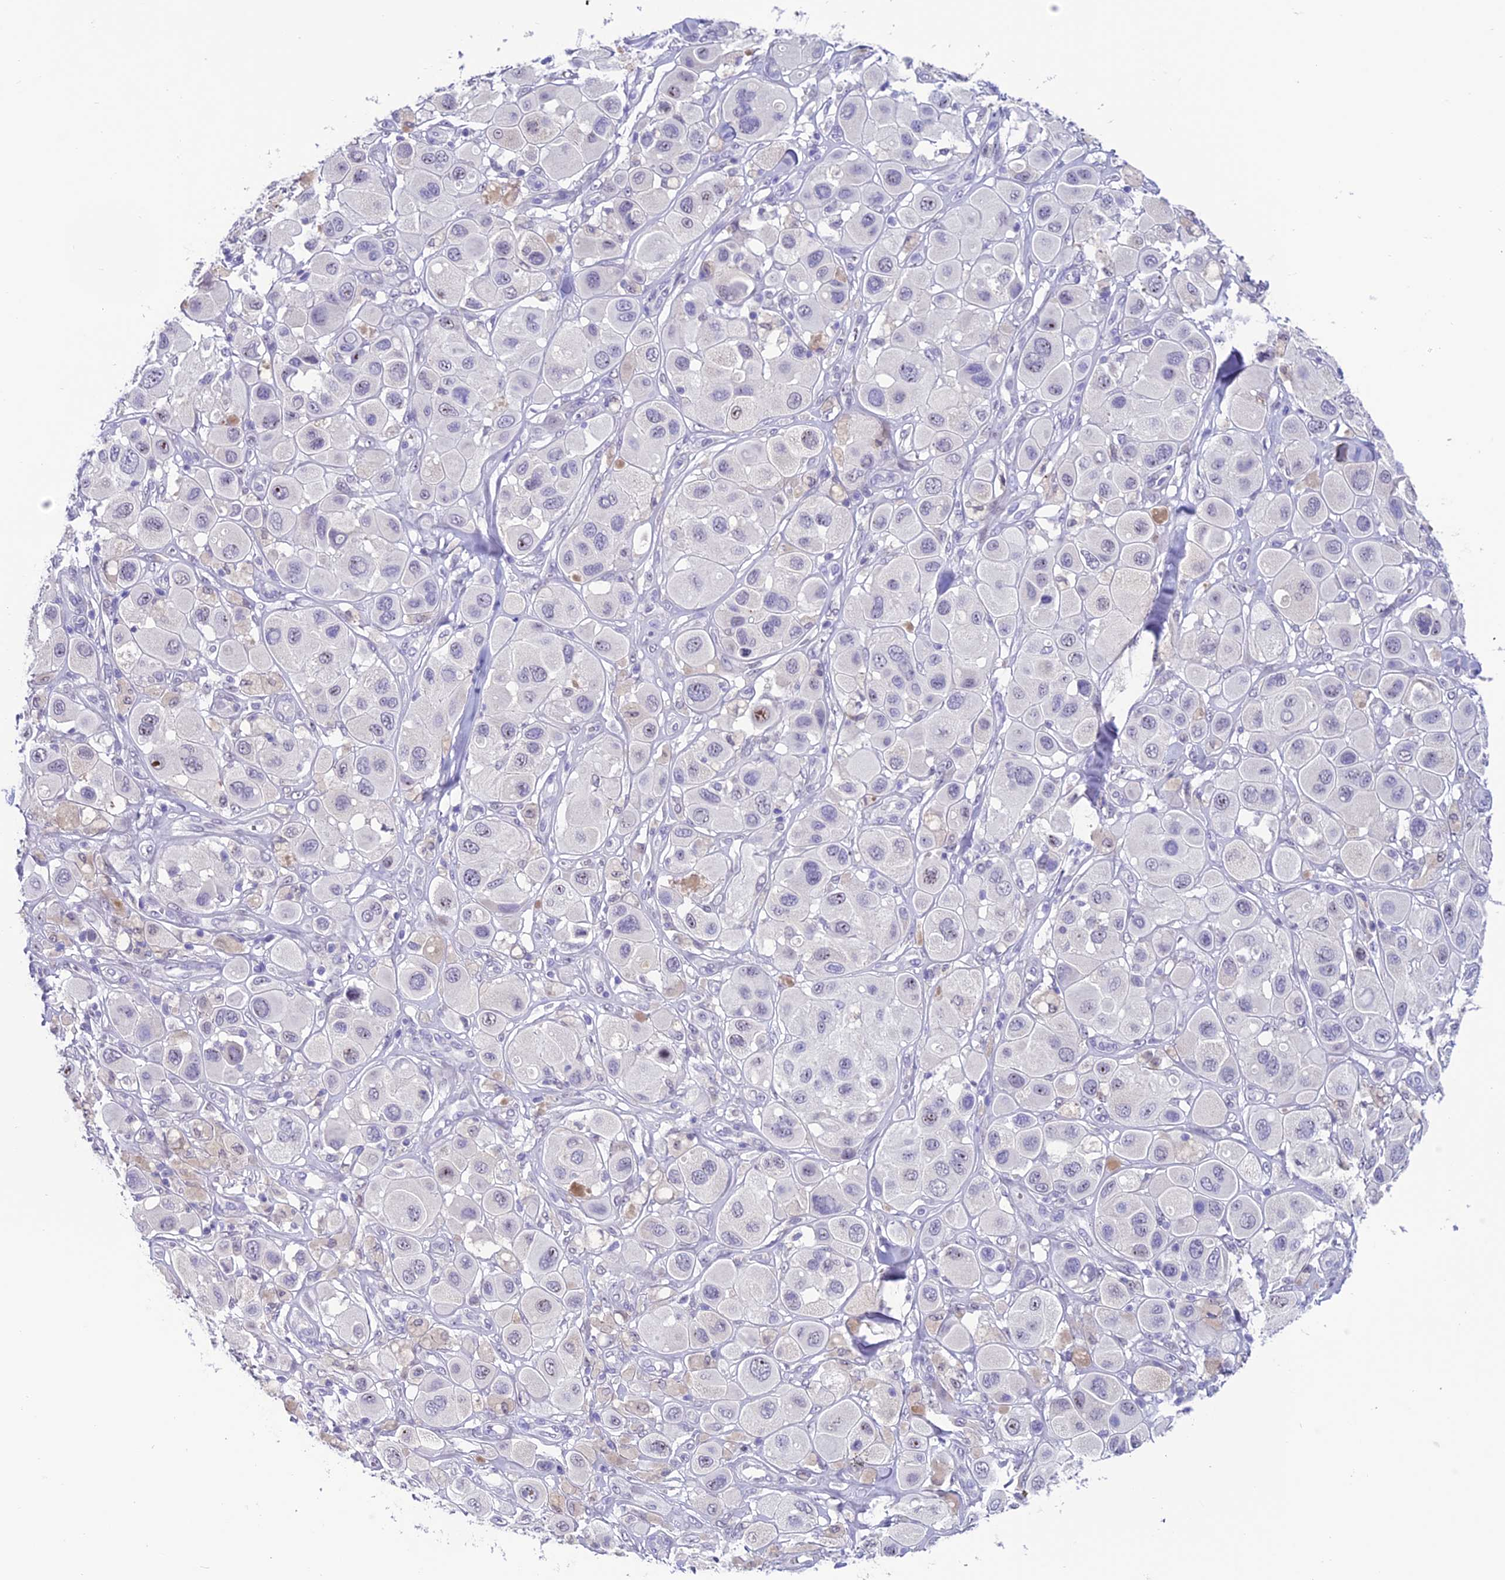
{"staining": {"intensity": "negative", "quantity": "none", "location": "none"}, "tissue": "melanoma", "cell_type": "Tumor cells", "image_type": "cancer", "snomed": [{"axis": "morphology", "description": "Malignant melanoma, Metastatic site"}, {"axis": "topography", "description": "Skin"}], "caption": "A high-resolution photomicrograph shows IHC staining of malignant melanoma (metastatic site), which reveals no significant staining in tumor cells.", "gene": "SLC10A1", "patient": {"sex": "male", "age": 41}}